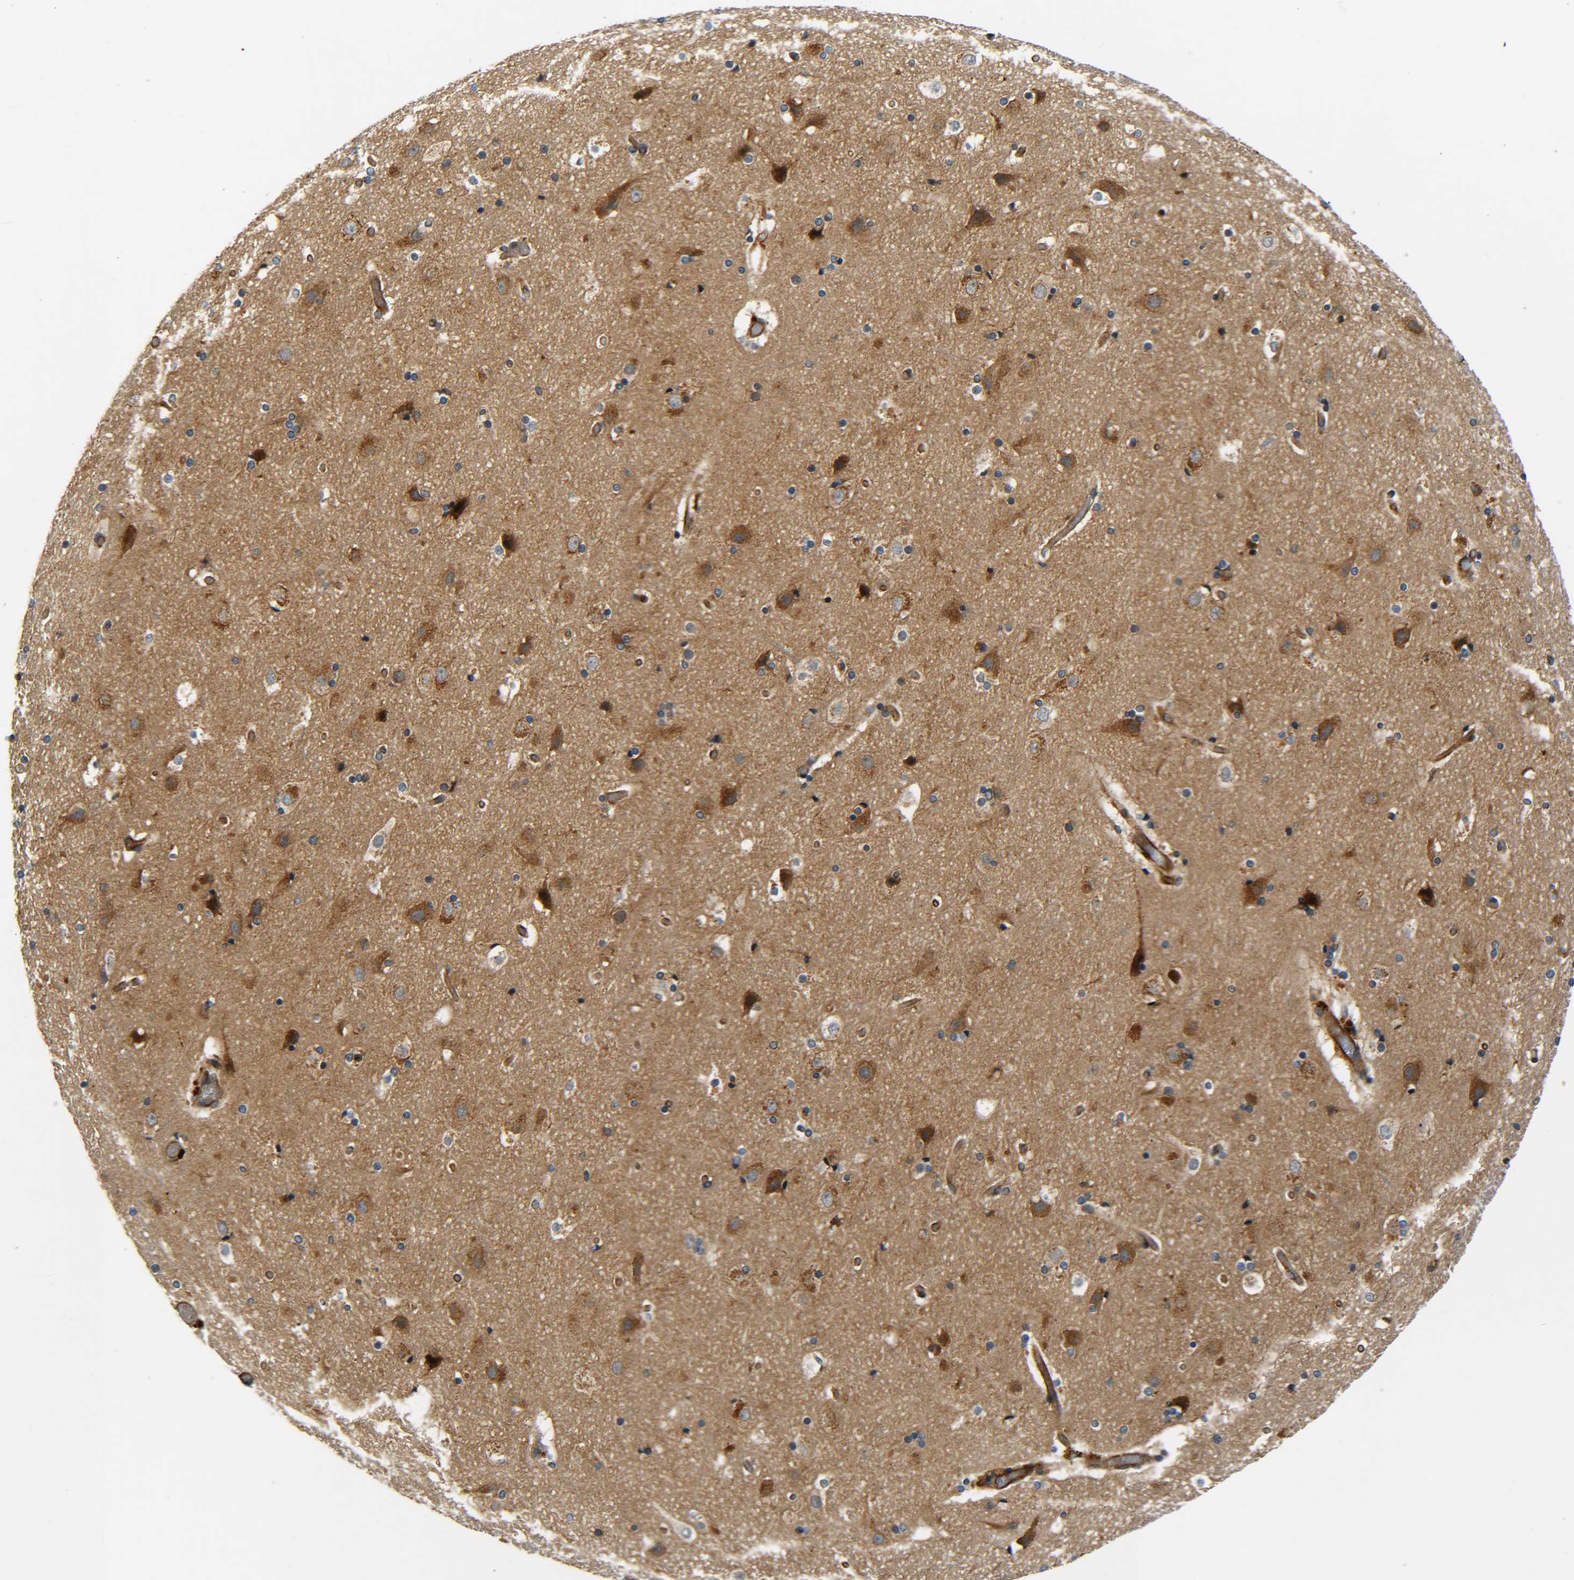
{"staining": {"intensity": "moderate", "quantity": ">75%", "location": "cytoplasmic/membranous"}, "tissue": "cerebral cortex", "cell_type": "Endothelial cells", "image_type": "normal", "snomed": [{"axis": "morphology", "description": "Normal tissue, NOS"}, {"axis": "topography", "description": "Cerebral cortex"}], "caption": "Brown immunohistochemical staining in unremarkable human cerebral cortex shows moderate cytoplasmic/membranous staining in about >75% of endothelial cells.", "gene": "LRCH3", "patient": {"sex": "male", "age": 57}}